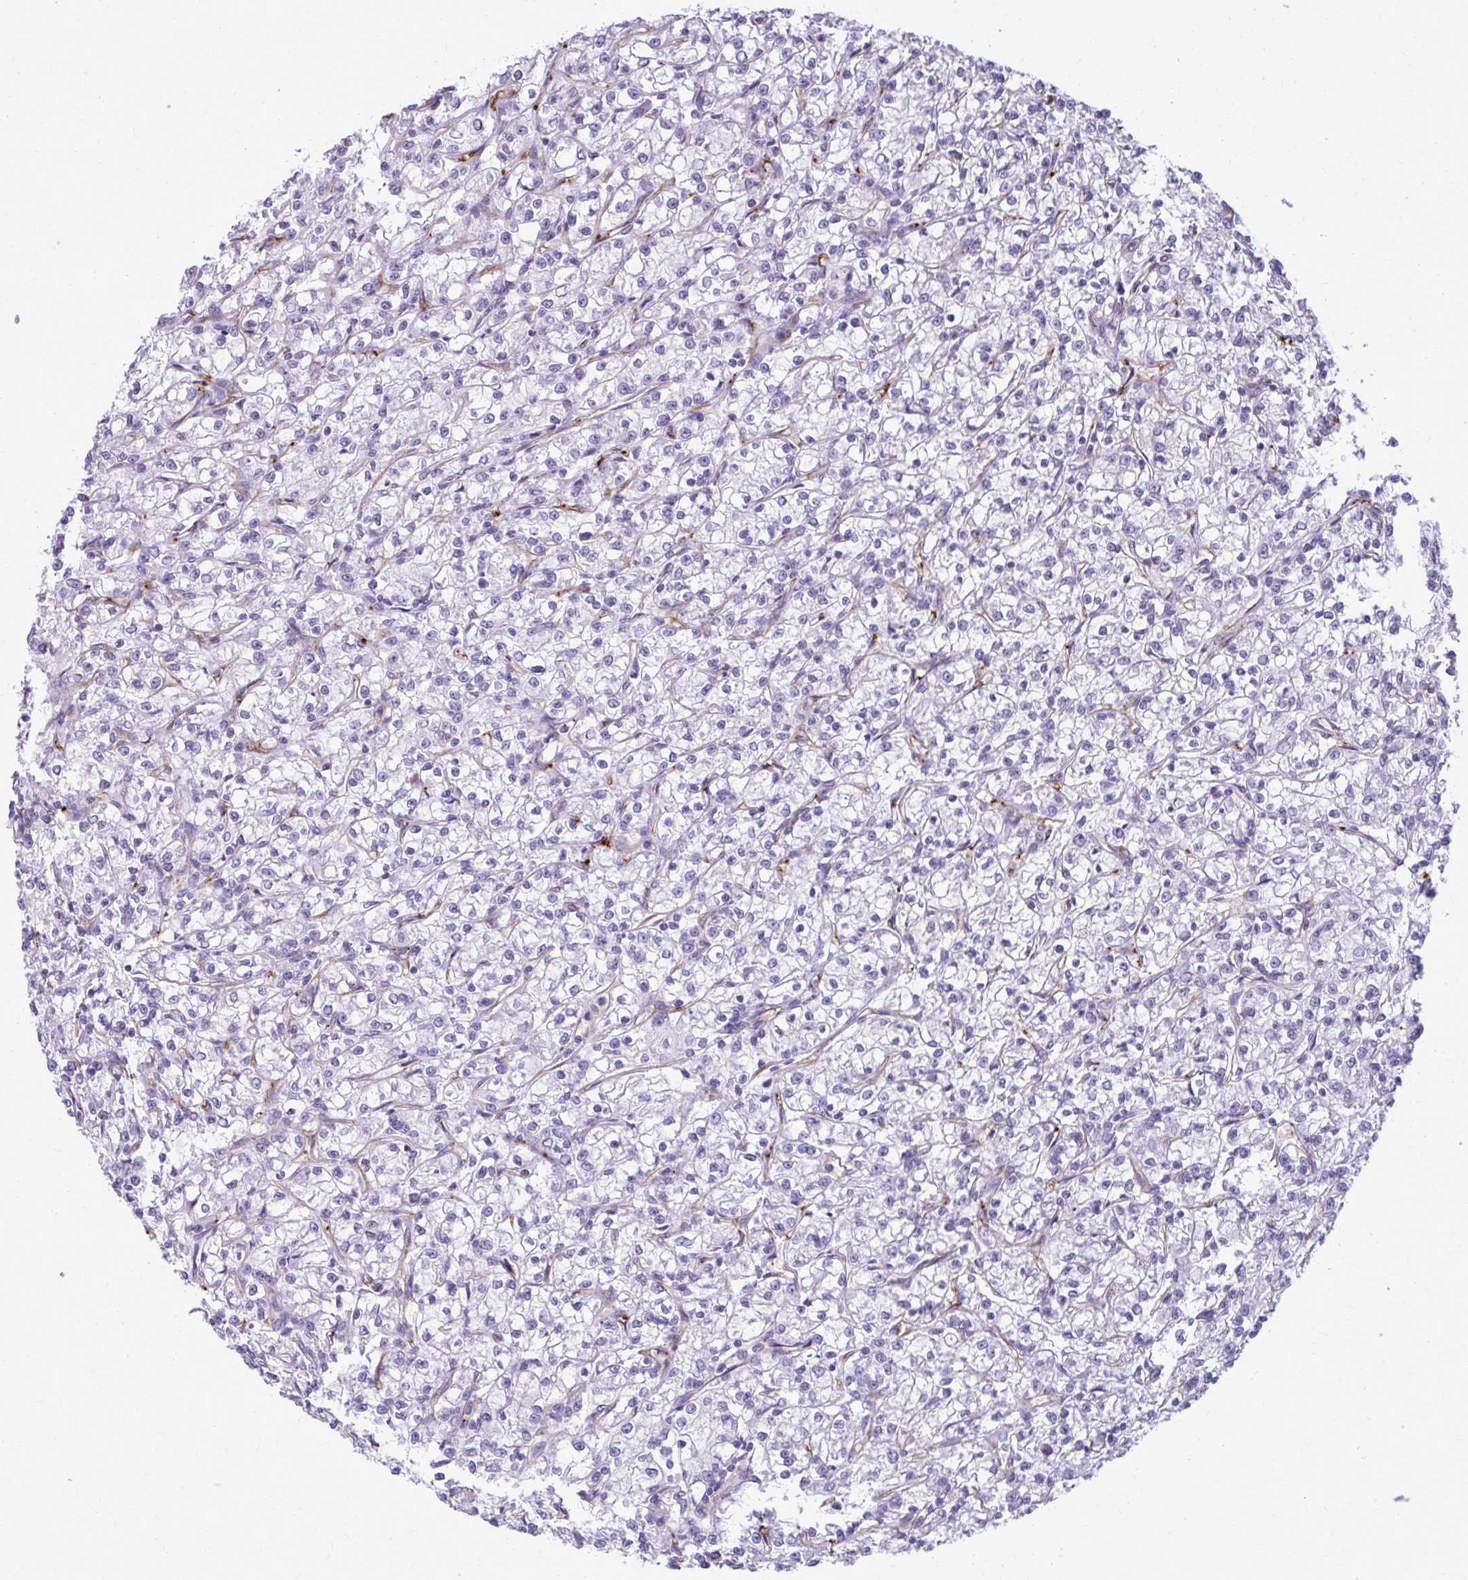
{"staining": {"intensity": "negative", "quantity": "none", "location": "none"}, "tissue": "renal cancer", "cell_type": "Tumor cells", "image_type": "cancer", "snomed": [{"axis": "morphology", "description": "Adenocarcinoma, NOS"}, {"axis": "topography", "description": "Kidney"}], "caption": "This is a micrograph of immunohistochemistry (IHC) staining of adenocarcinoma (renal), which shows no expression in tumor cells.", "gene": "CASQ2", "patient": {"sex": "female", "age": 59}}